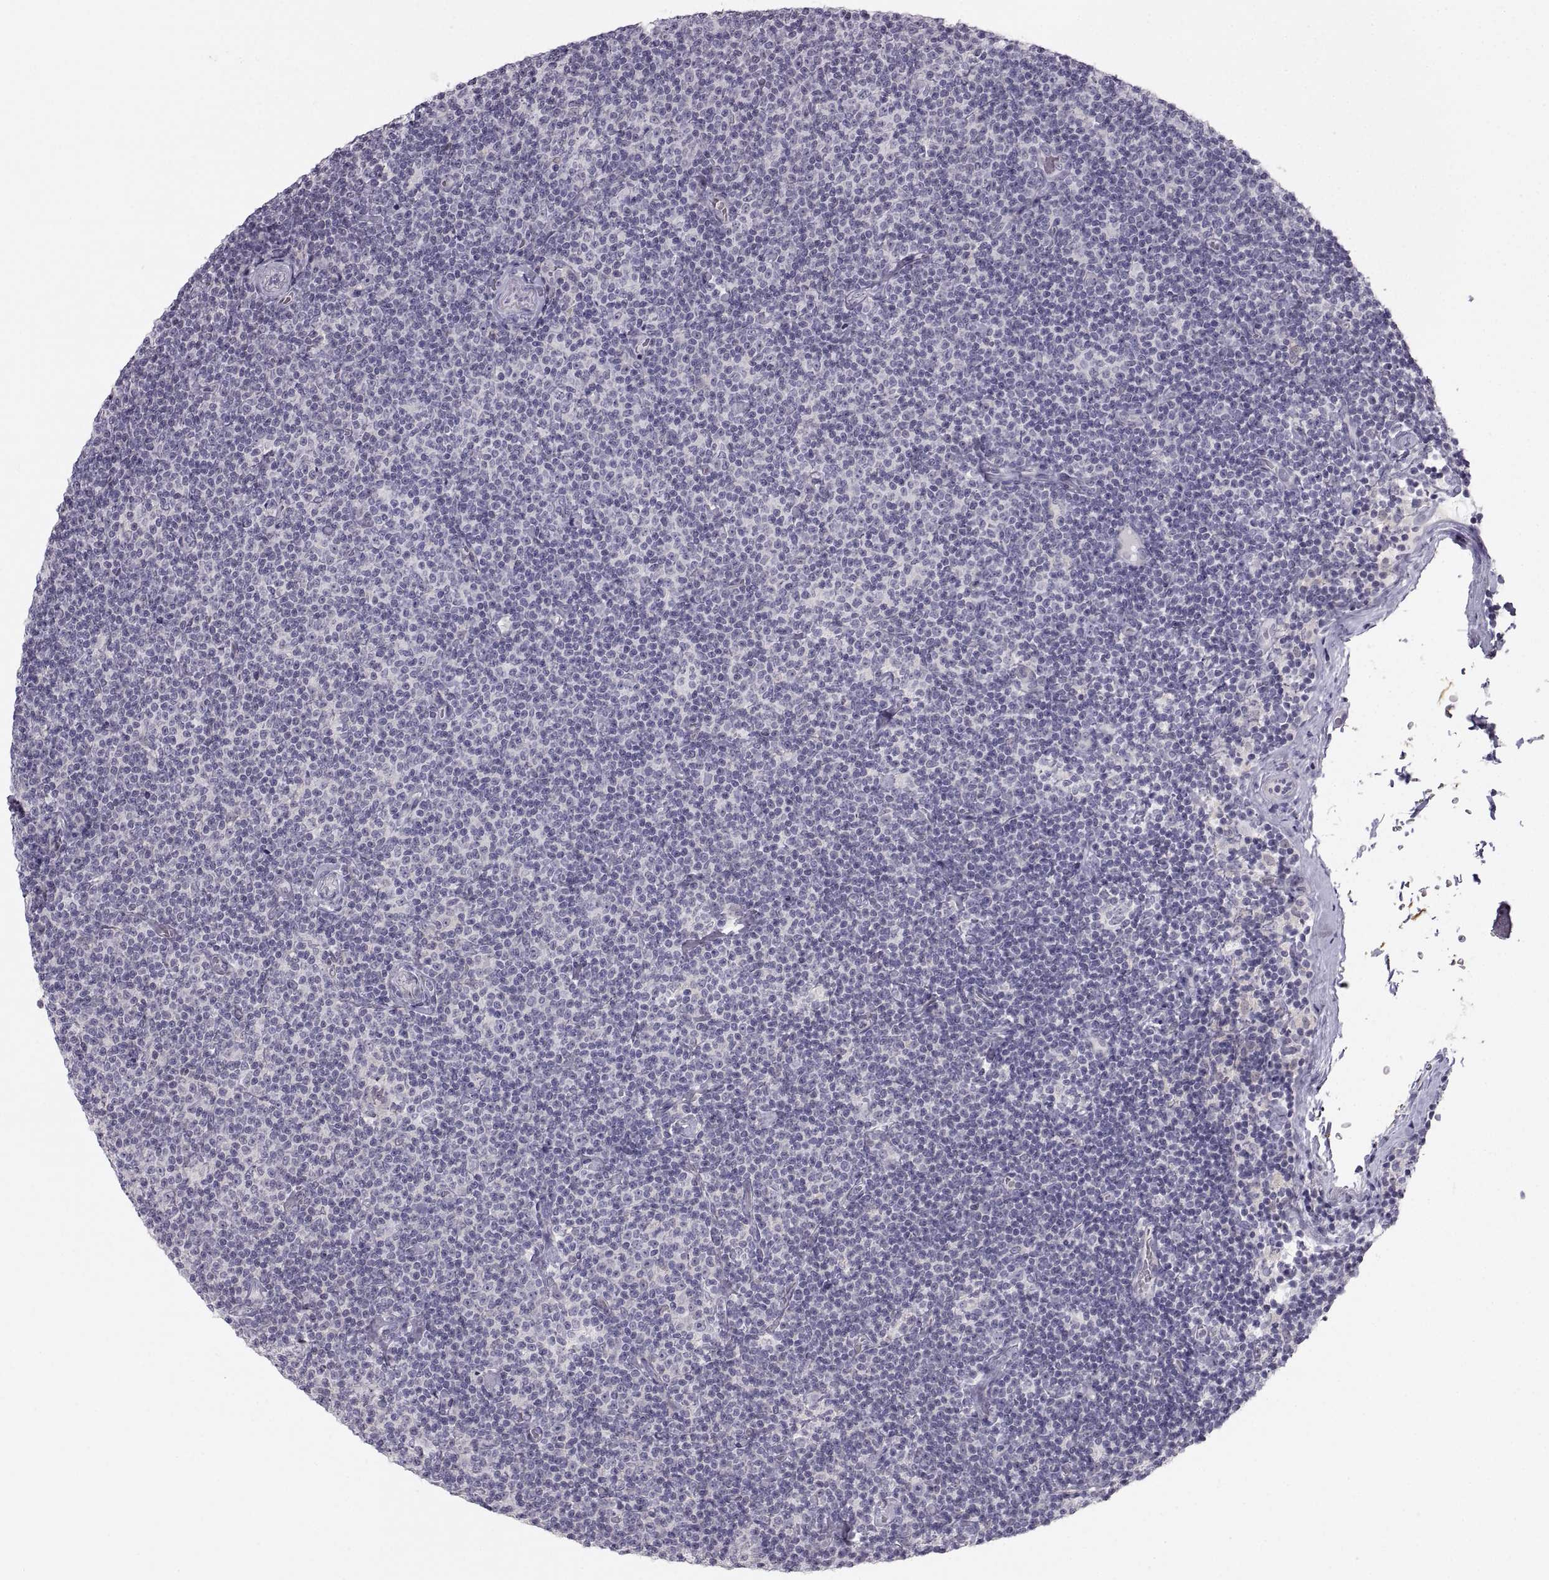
{"staining": {"intensity": "negative", "quantity": "none", "location": "none"}, "tissue": "lymphoma", "cell_type": "Tumor cells", "image_type": "cancer", "snomed": [{"axis": "morphology", "description": "Malignant lymphoma, non-Hodgkin's type, Low grade"}, {"axis": "topography", "description": "Lymph node"}], "caption": "Immunohistochemistry photomicrograph of malignant lymphoma, non-Hodgkin's type (low-grade) stained for a protein (brown), which demonstrates no staining in tumor cells.", "gene": "ZNF185", "patient": {"sex": "male", "age": 81}}